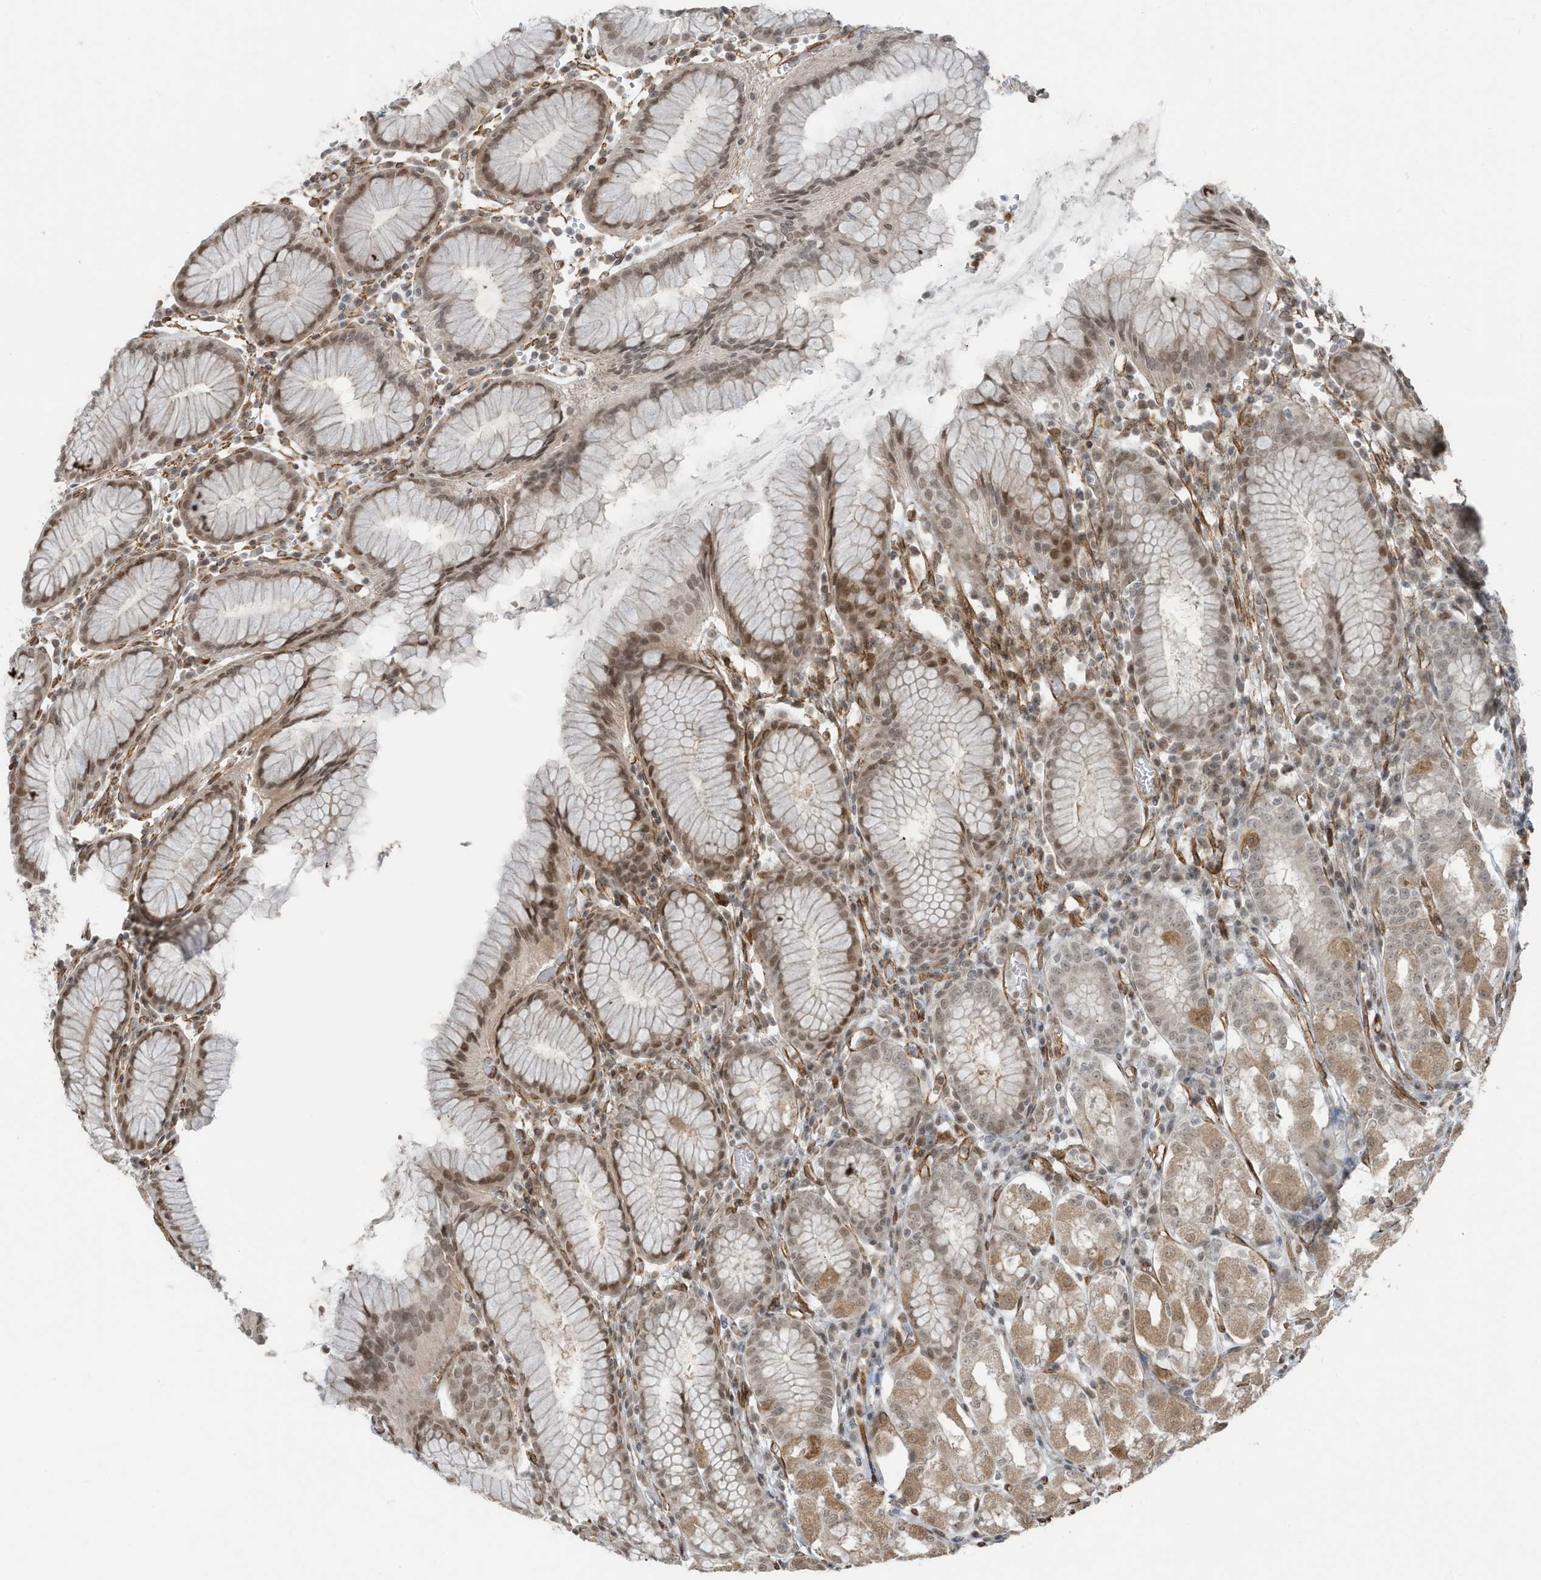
{"staining": {"intensity": "moderate", "quantity": "<25%", "location": "cytoplasmic/membranous"}, "tissue": "stomach", "cell_type": "Glandular cells", "image_type": "normal", "snomed": [{"axis": "morphology", "description": "Normal tissue, NOS"}, {"axis": "topography", "description": "Stomach"}, {"axis": "topography", "description": "Stomach, lower"}], "caption": "Immunohistochemical staining of unremarkable human stomach displays moderate cytoplasmic/membranous protein positivity in about <25% of glandular cells.", "gene": "CHCHD4", "patient": {"sex": "female", "age": 56}}